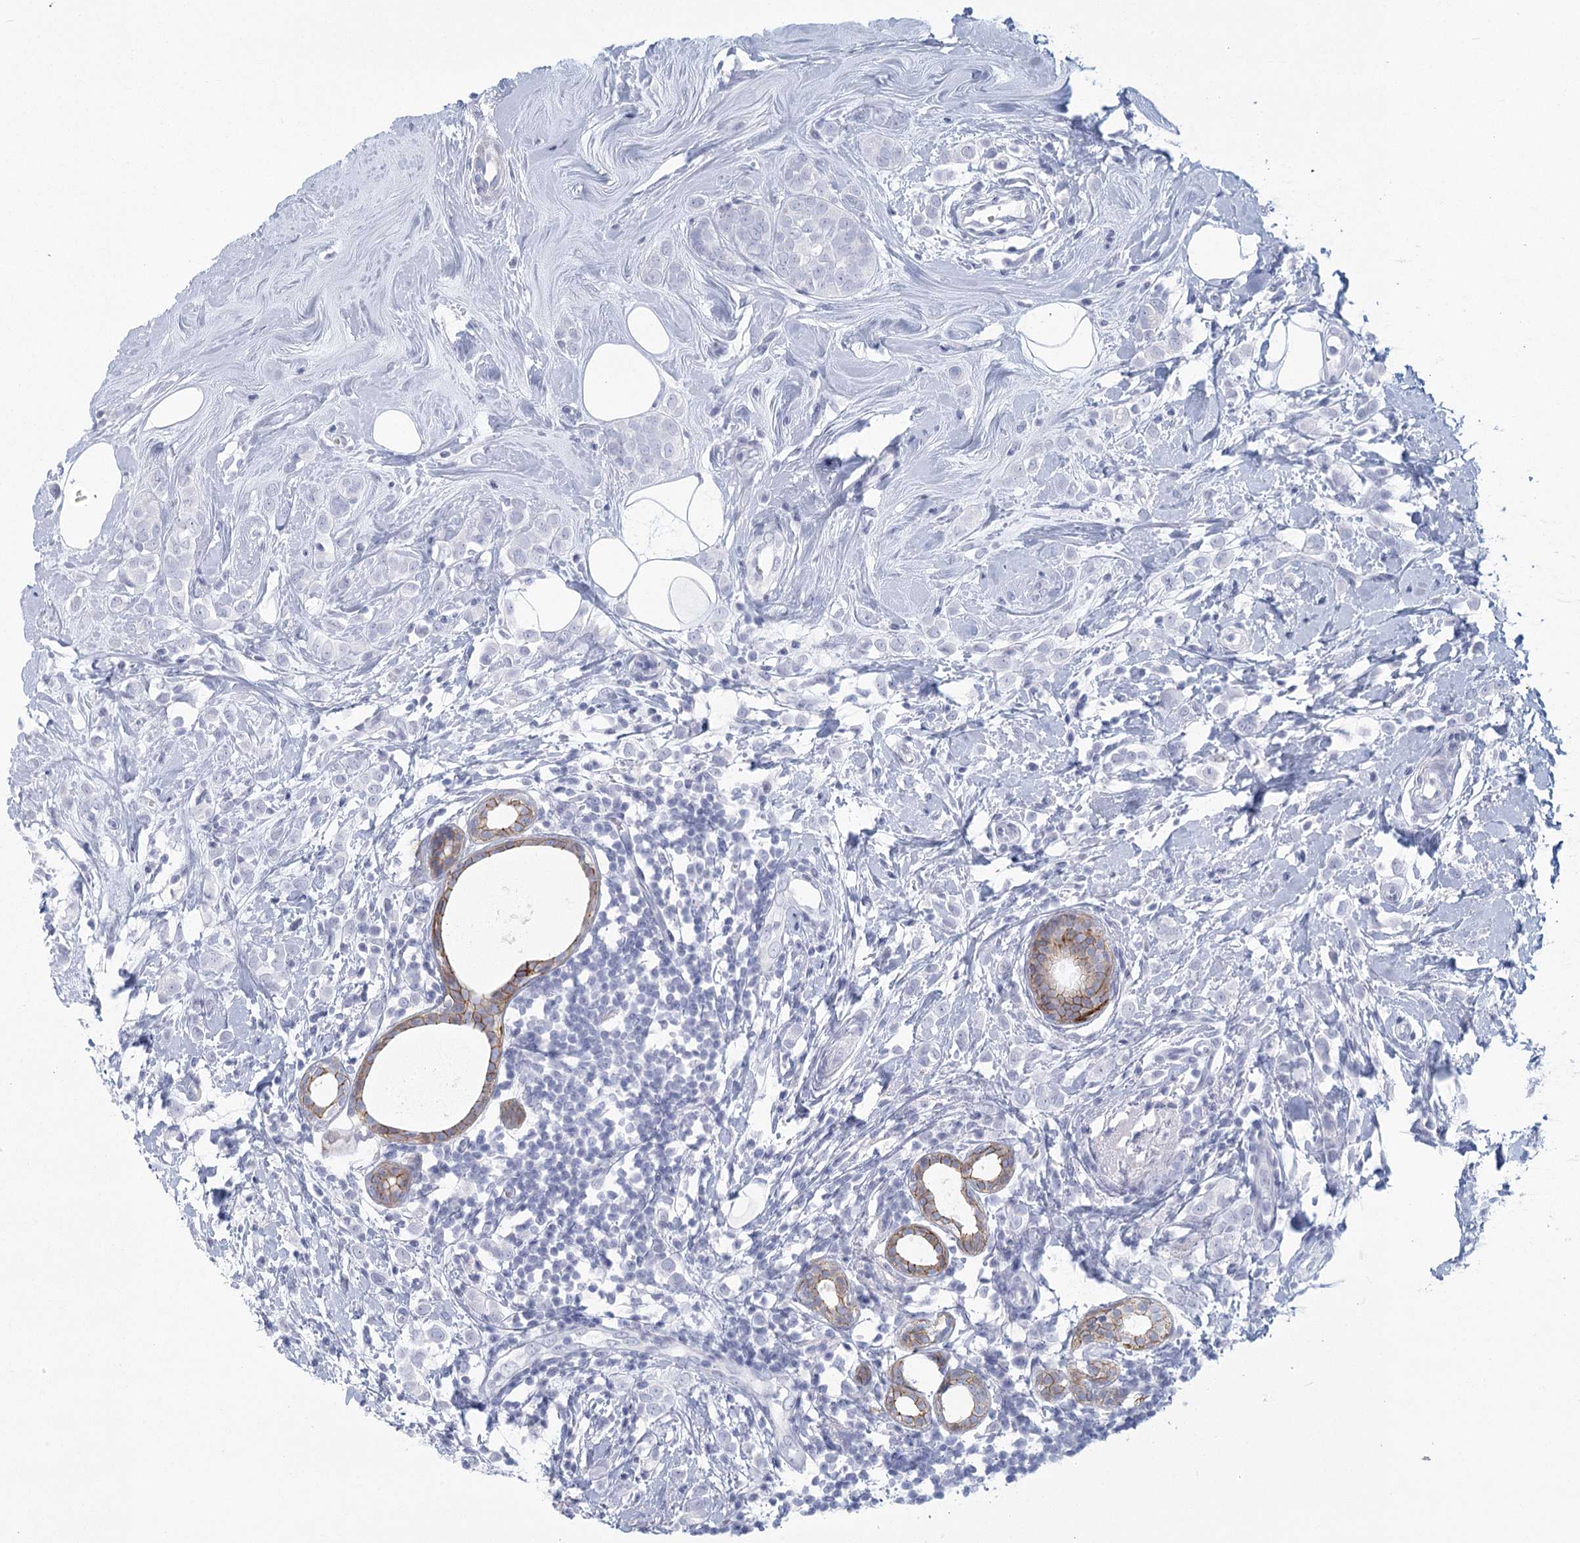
{"staining": {"intensity": "negative", "quantity": "none", "location": "none"}, "tissue": "breast cancer", "cell_type": "Tumor cells", "image_type": "cancer", "snomed": [{"axis": "morphology", "description": "Lobular carcinoma"}, {"axis": "topography", "description": "Breast"}], "caption": "Immunohistochemistry (IHC) micrograph of breast lobular carcinoma stained for a protein (brown), which shows no expression in tumor cells.", "gene": "WNT8B", "patient": {"sex": "female", "age": 47}}